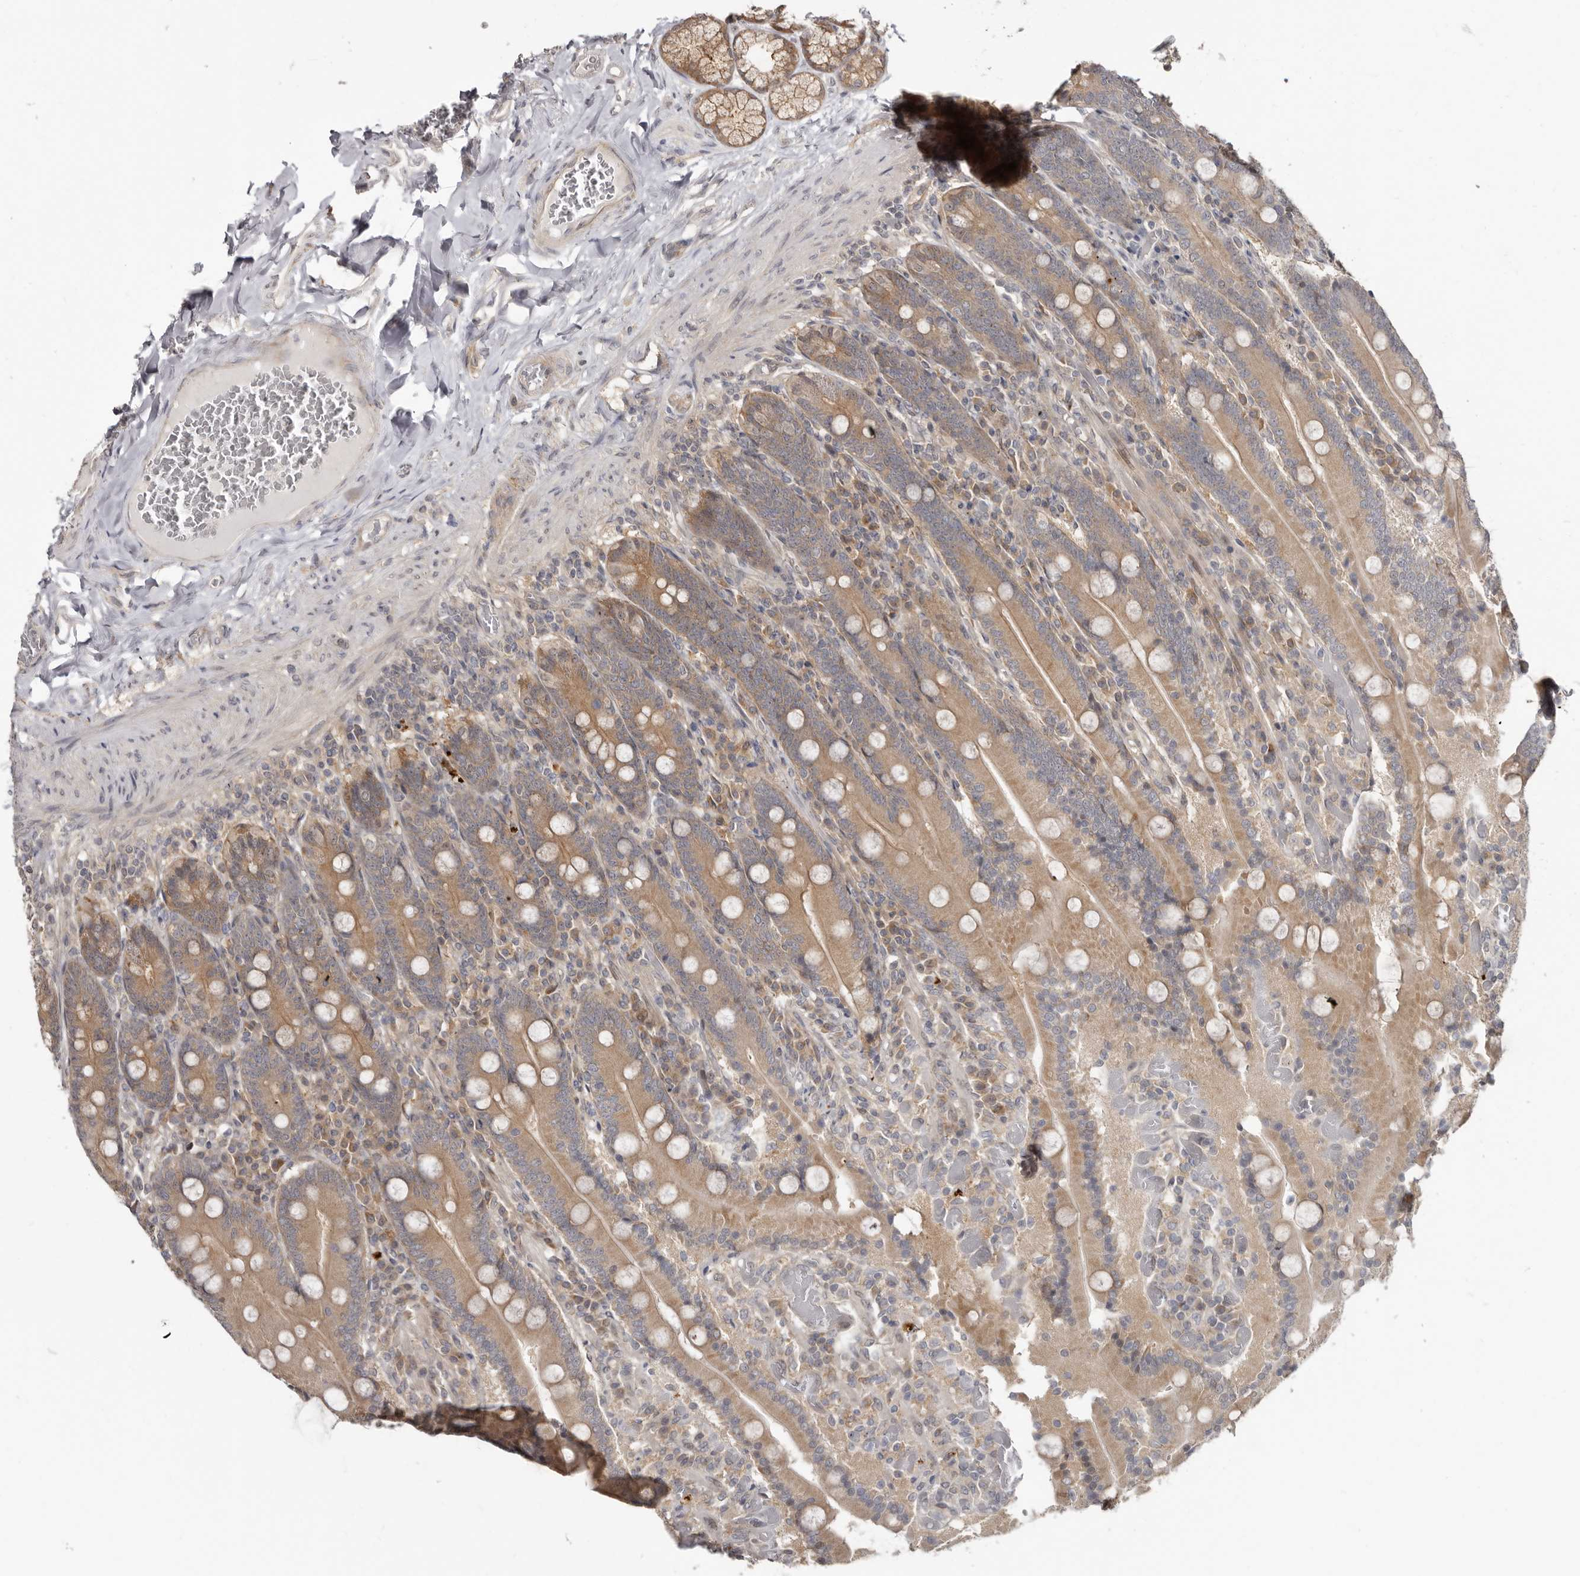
{"staining": {"intensity": "moderate", "quantity": ">75%", "location": "cytoplasmic/membranous"}, "tissue": "duodenum", "cell_type": "Glandular cells", "image_type": "normal", "snomed": [{"axis": "morphology", "description": "Normal tissue, NOS"}, {"axis": "topography", "description": "Duodenum"}], "caption": "Protein analysis of benign duodenum shows moderate cytoplasmic/membranous staining in about >75% of glandular cells. (Brightfield microscopy of DAB IHC at high magnification).", "gene": "BAD", "patient": {"sex": "female", "age": 62}}